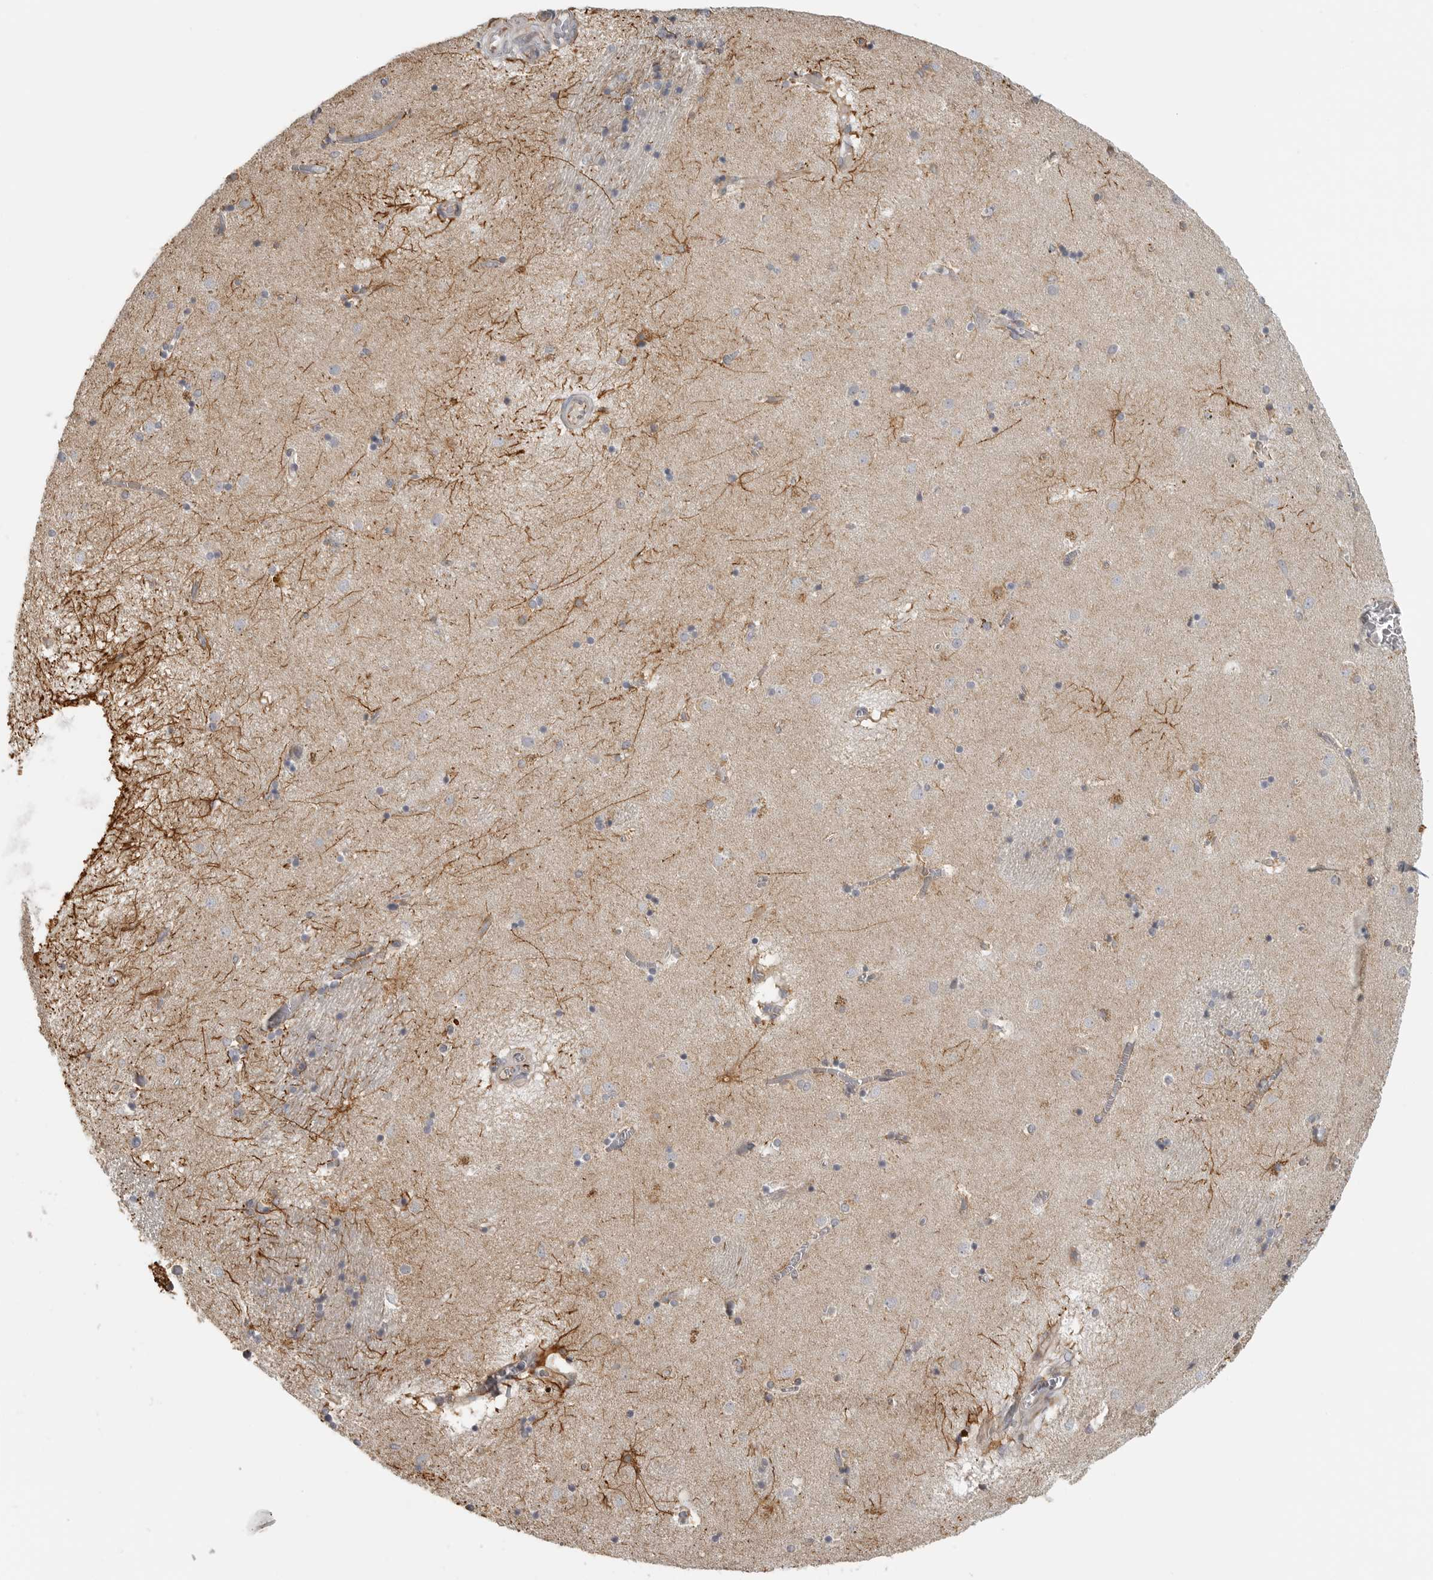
{"staining": {"intensity": "strong", "quantity": "<25%", "location": "cytoplasmic/membranous"}, "tissue": "caudate", "cell_type": "Glial cells", "image_type": "normal", "snomed": [{"axis": "morphology", "description": "Normal tissue, NOS"}, {"axis": "topography", "description": "Lateral ventricle wall"}], "caption": "Immunohistochemistry staining of benign caudate, which shows medium levels of strong cytoplasmic/membranous staining in about <25% of glial cells indicating strong cytoplasmic/membranous protein positivity. The staining was performed using DAB (brown) for protein detection and nuclei were counterstained in hematoxylin (blue).", "gene": "RXFP3", "patient": {"sex": "male", "age": 70}}